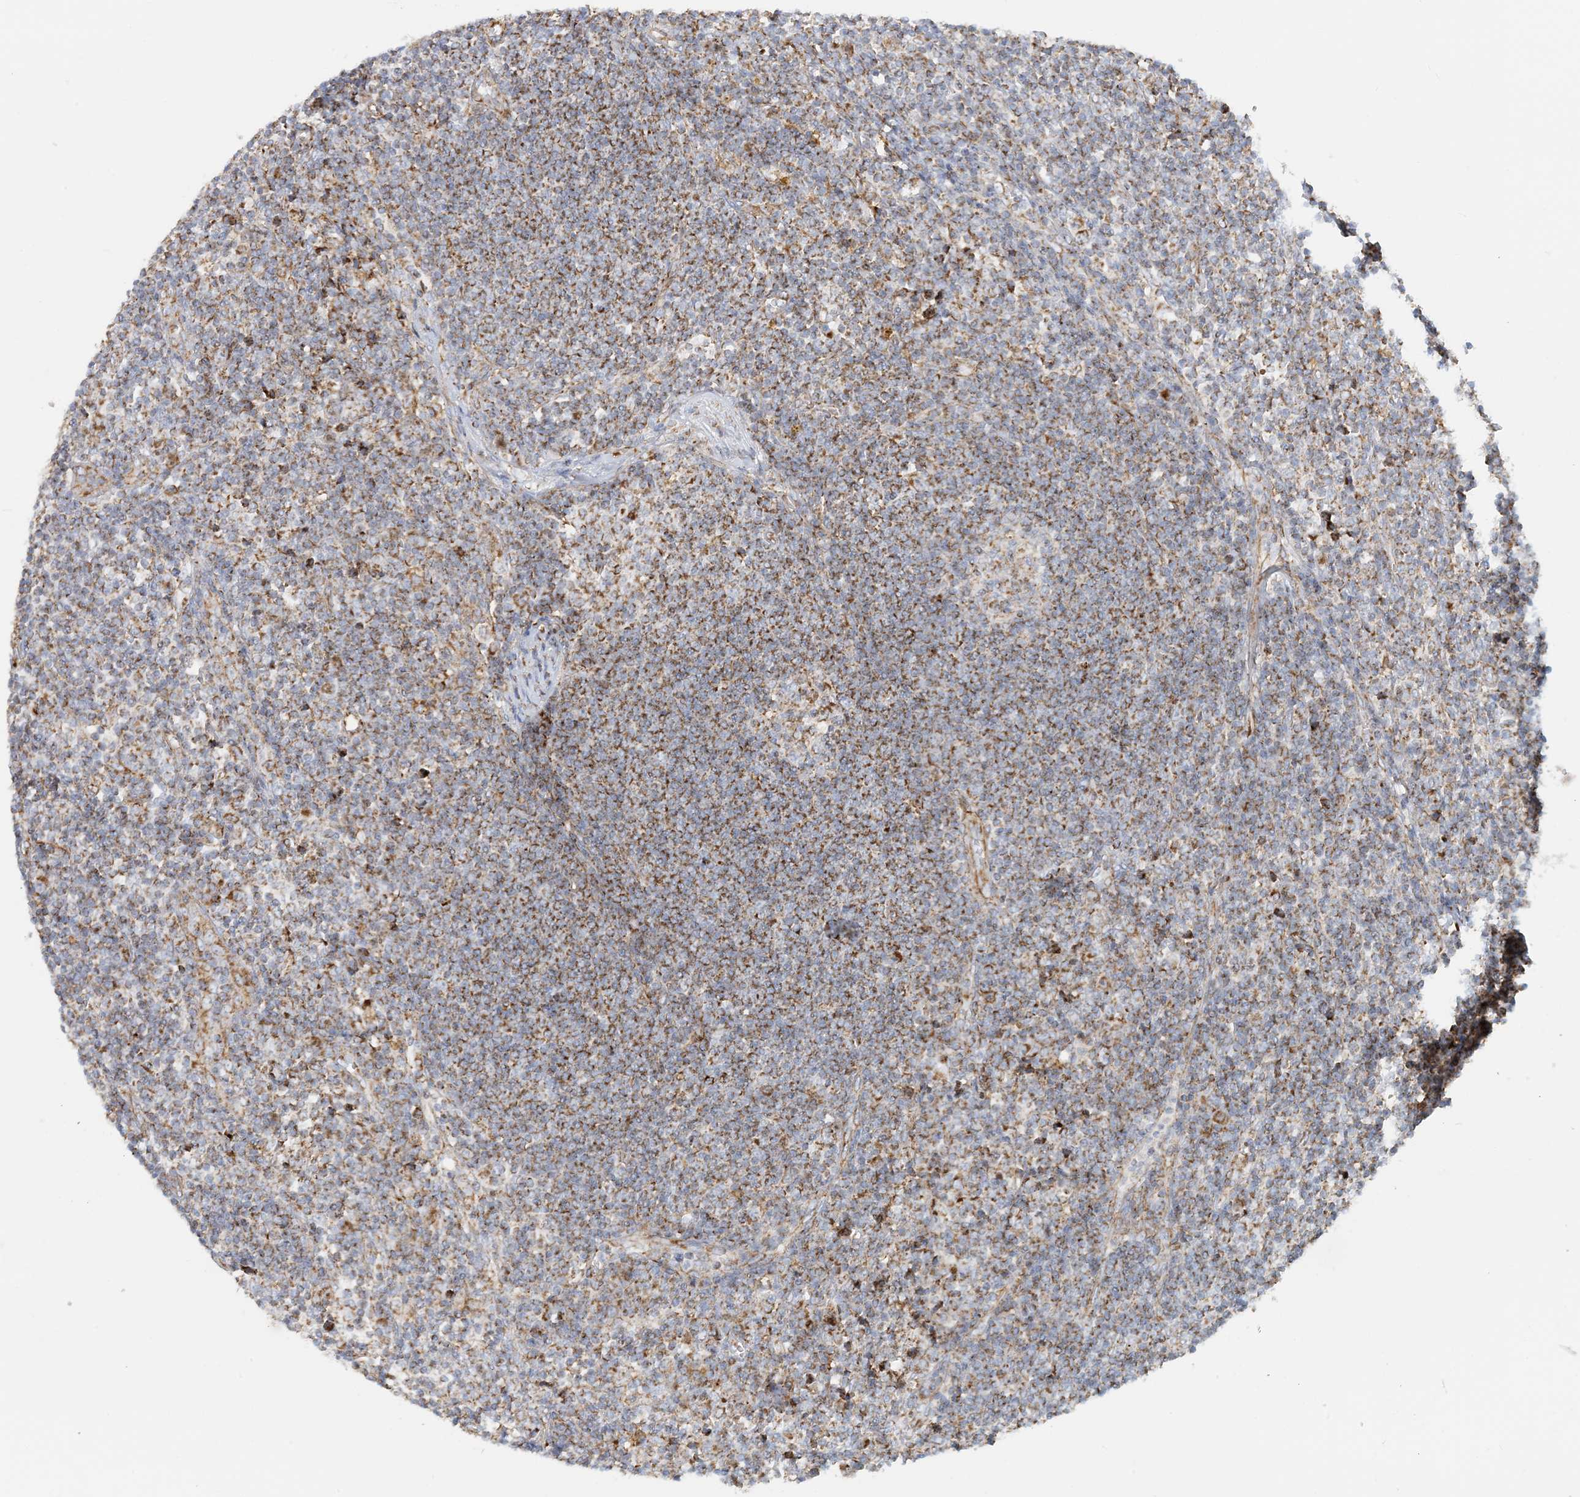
{"staining": {"intensity": "moderate", "quantity": "25%-75%", "location": "cytoplasmic/membranous"}, "tissue": "lymph node", "cell_type": "Germinal center cells", "image_type": "normal", "snomed": [{"axis": "morphology", "description": "Normal tissue, NOS"}, {"axis": "morphology", "description": "Squamous cell carcinoma, metastatic, NOS"}, {"axis": "topography", "description": "Lymph node"}], "caption": "Normal lymph node displays moderate cytoplasmic/membranous expression in approximately 25%-75% of germinal center cells, visualized by immunohistochemistry.", "gene": "COA3", "patient": {"sex": "male", "age": 73}}